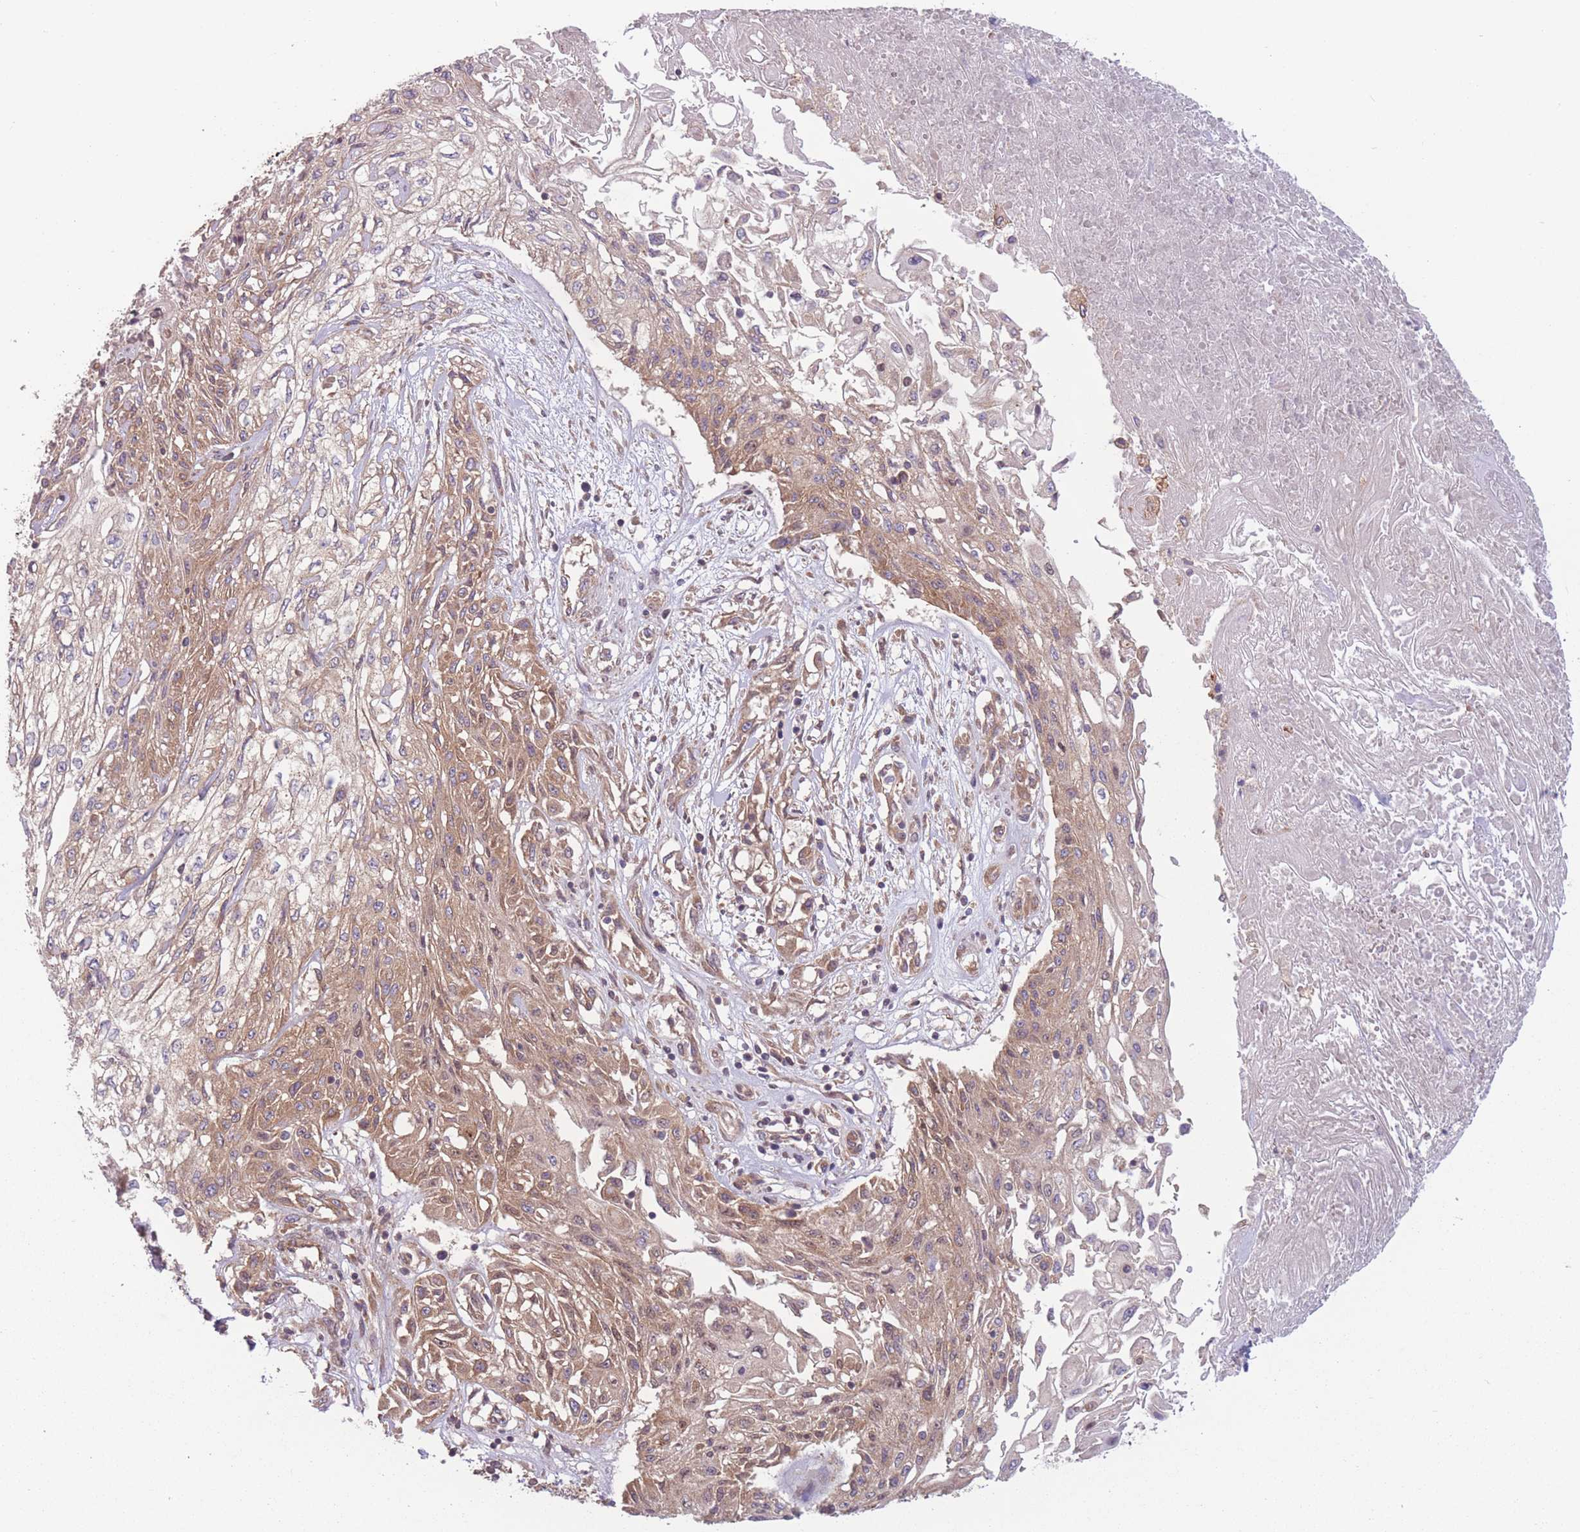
{"staining": {"intensity": "moderate", "quantity": ">75%", "location": "cytoplasmic/membranous"}, "tissue": "skin cancer", "cell_type": "Tumor cells", "image_type": "cancer", "snomed": [{"axis": "morphology", "description": "Squamous cell carcinoma, NOS"}, {"axis": "morphology", "description": "Squamous cell carcinoma, metastatic, NOS"}, {"axis": "topography", "description": "Skin"}, {"axis": "topography", "description": "Lymph node"}], "caption": "Protein expression by immunohistochemistry (IHC) shows moderate cytoplasmic/membranous staining in approximately >75% of tumor cells in metastatic squamous cell carcinoma (skin).", "gene": "WASHC2A", "patient": {"sex": "male", "age": 75}}